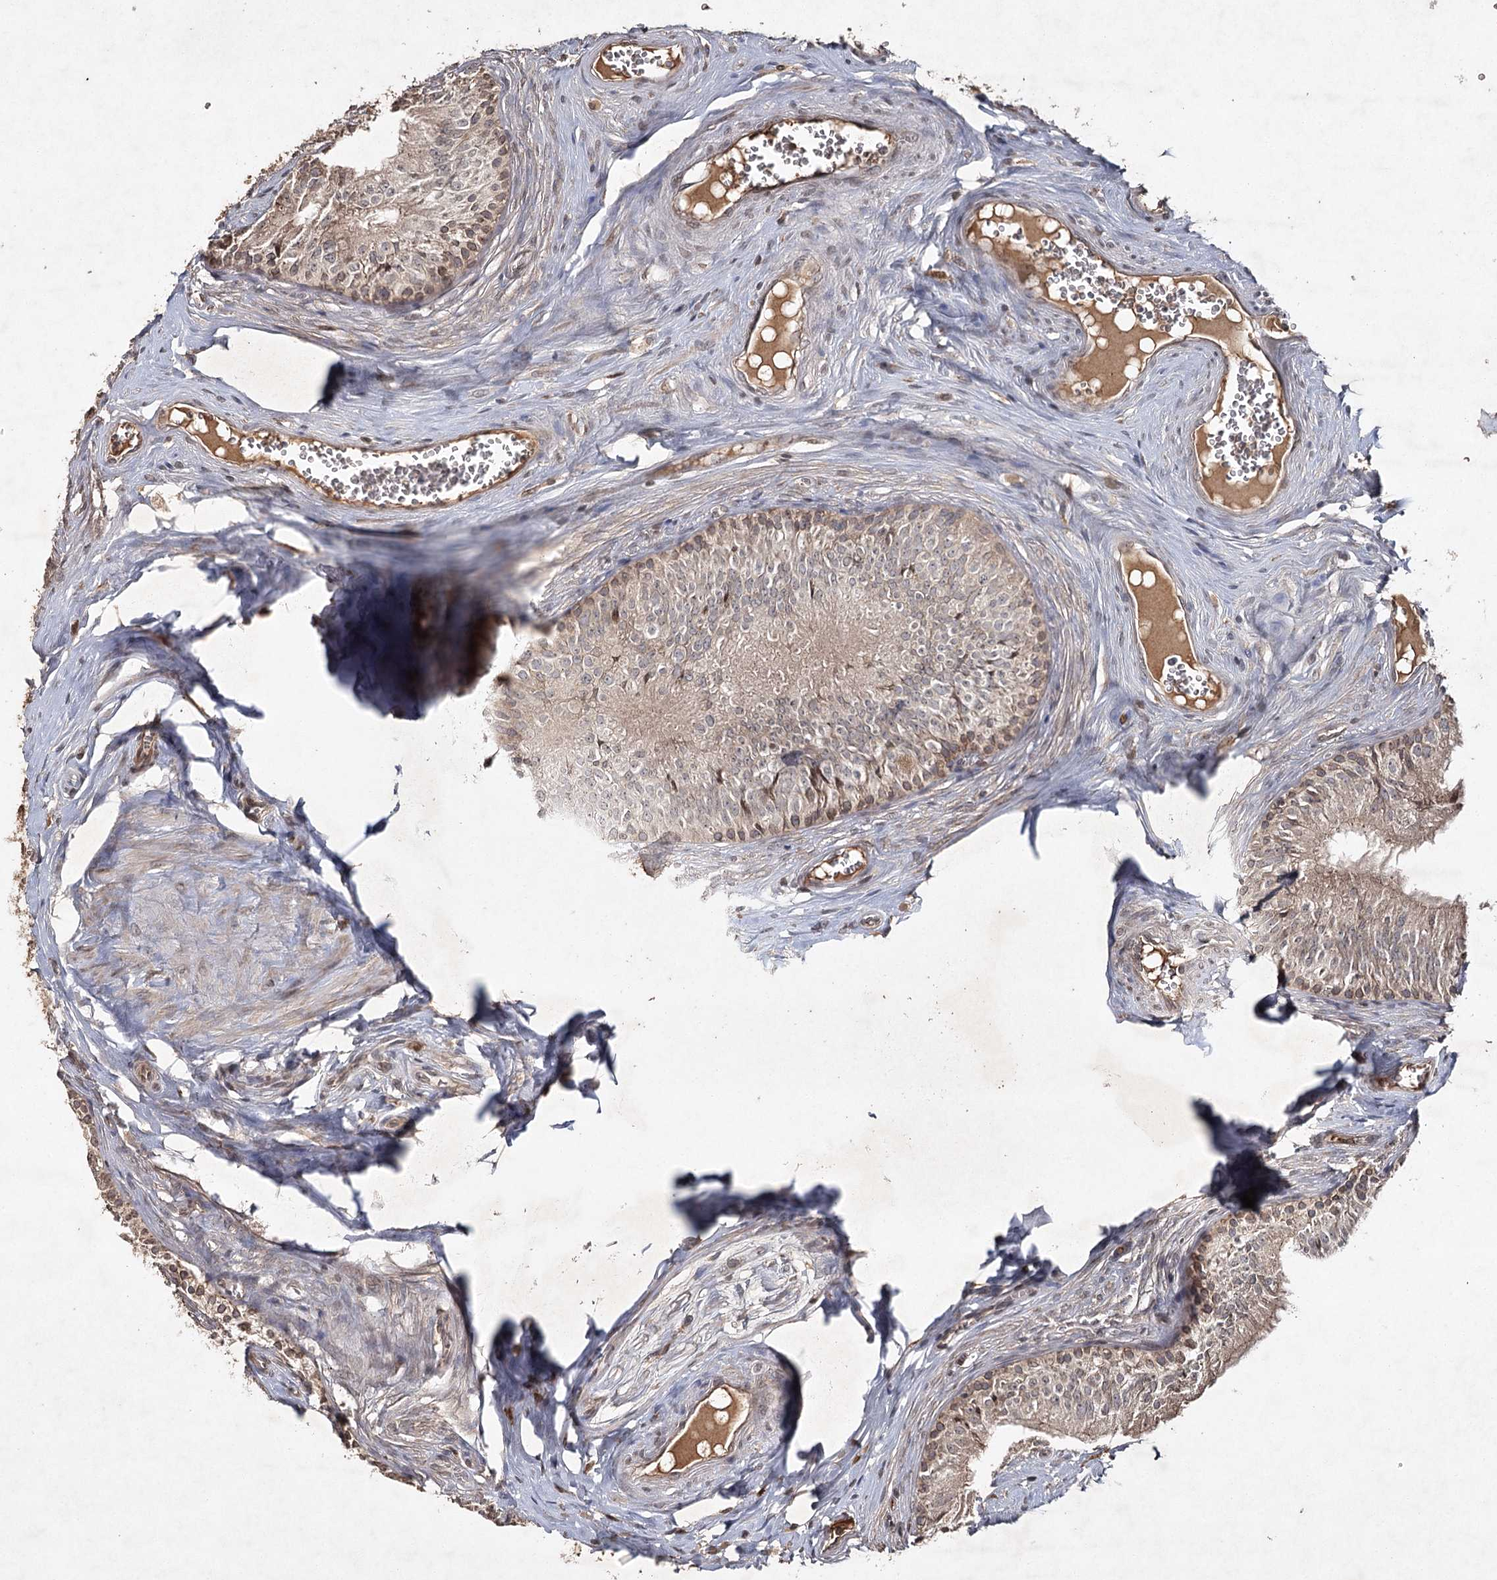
{"staining": {"intensity": "moderate", "quantity": "<25%", "location": "cytoplasmic/membranous"}, "tissue": "epididymis", "cell_type": "Glandular cells", "image_type": "normal", "snomed": [{"axis": "morphology", "description": "Normal tissue, NOS"}, {"axis": "topography", "description": "Epididymis"}], "caption": "Immunohistochemistry (DAB) staining of benign human epididymis exhibits moderate cytoplasmic/membranous protein expression in approximately <25% of glandular cells.", "gene": "CYP2B6", "patient": {"sex": "male", "age": 46}}